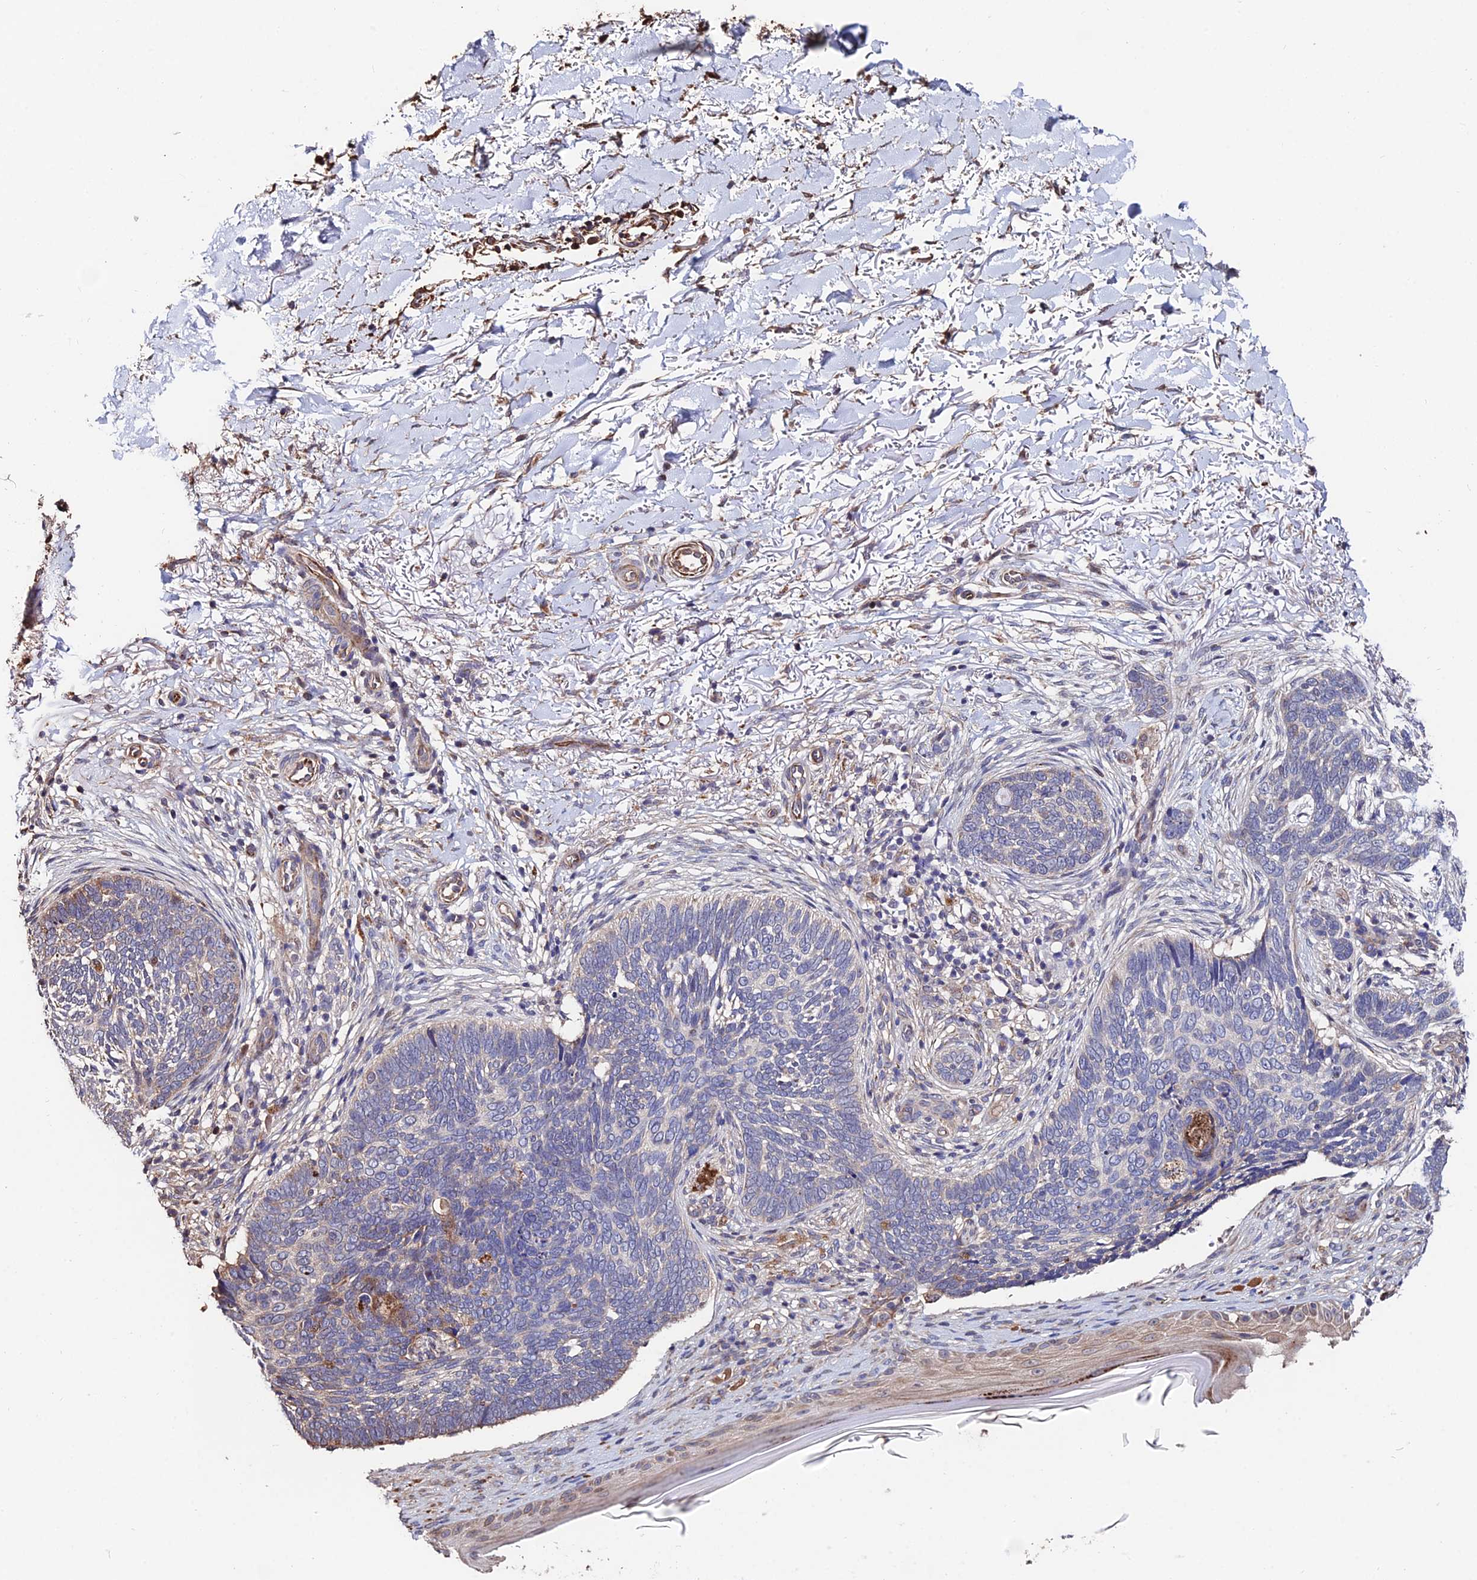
{"staining": {"intensity": "negative", "quantity": "none", "location": "none"}, "tissue": "skin cancer", "cell_type": "Tumor cells", "image_type": "cancer", "snomed": [{"axis": "morphology", "description": "Normal tissue, NOS"}, {"axis": "morphology", "description": "Basal cell carcinoma"}, {"axis": "topography", "description": "Skin"}], "caption": "Image shows no significant protein staining in tumor cells of skin basal cell carcinoma.", "gene": "ACTR5", "patient": {"sex": "female", "age": 67}}